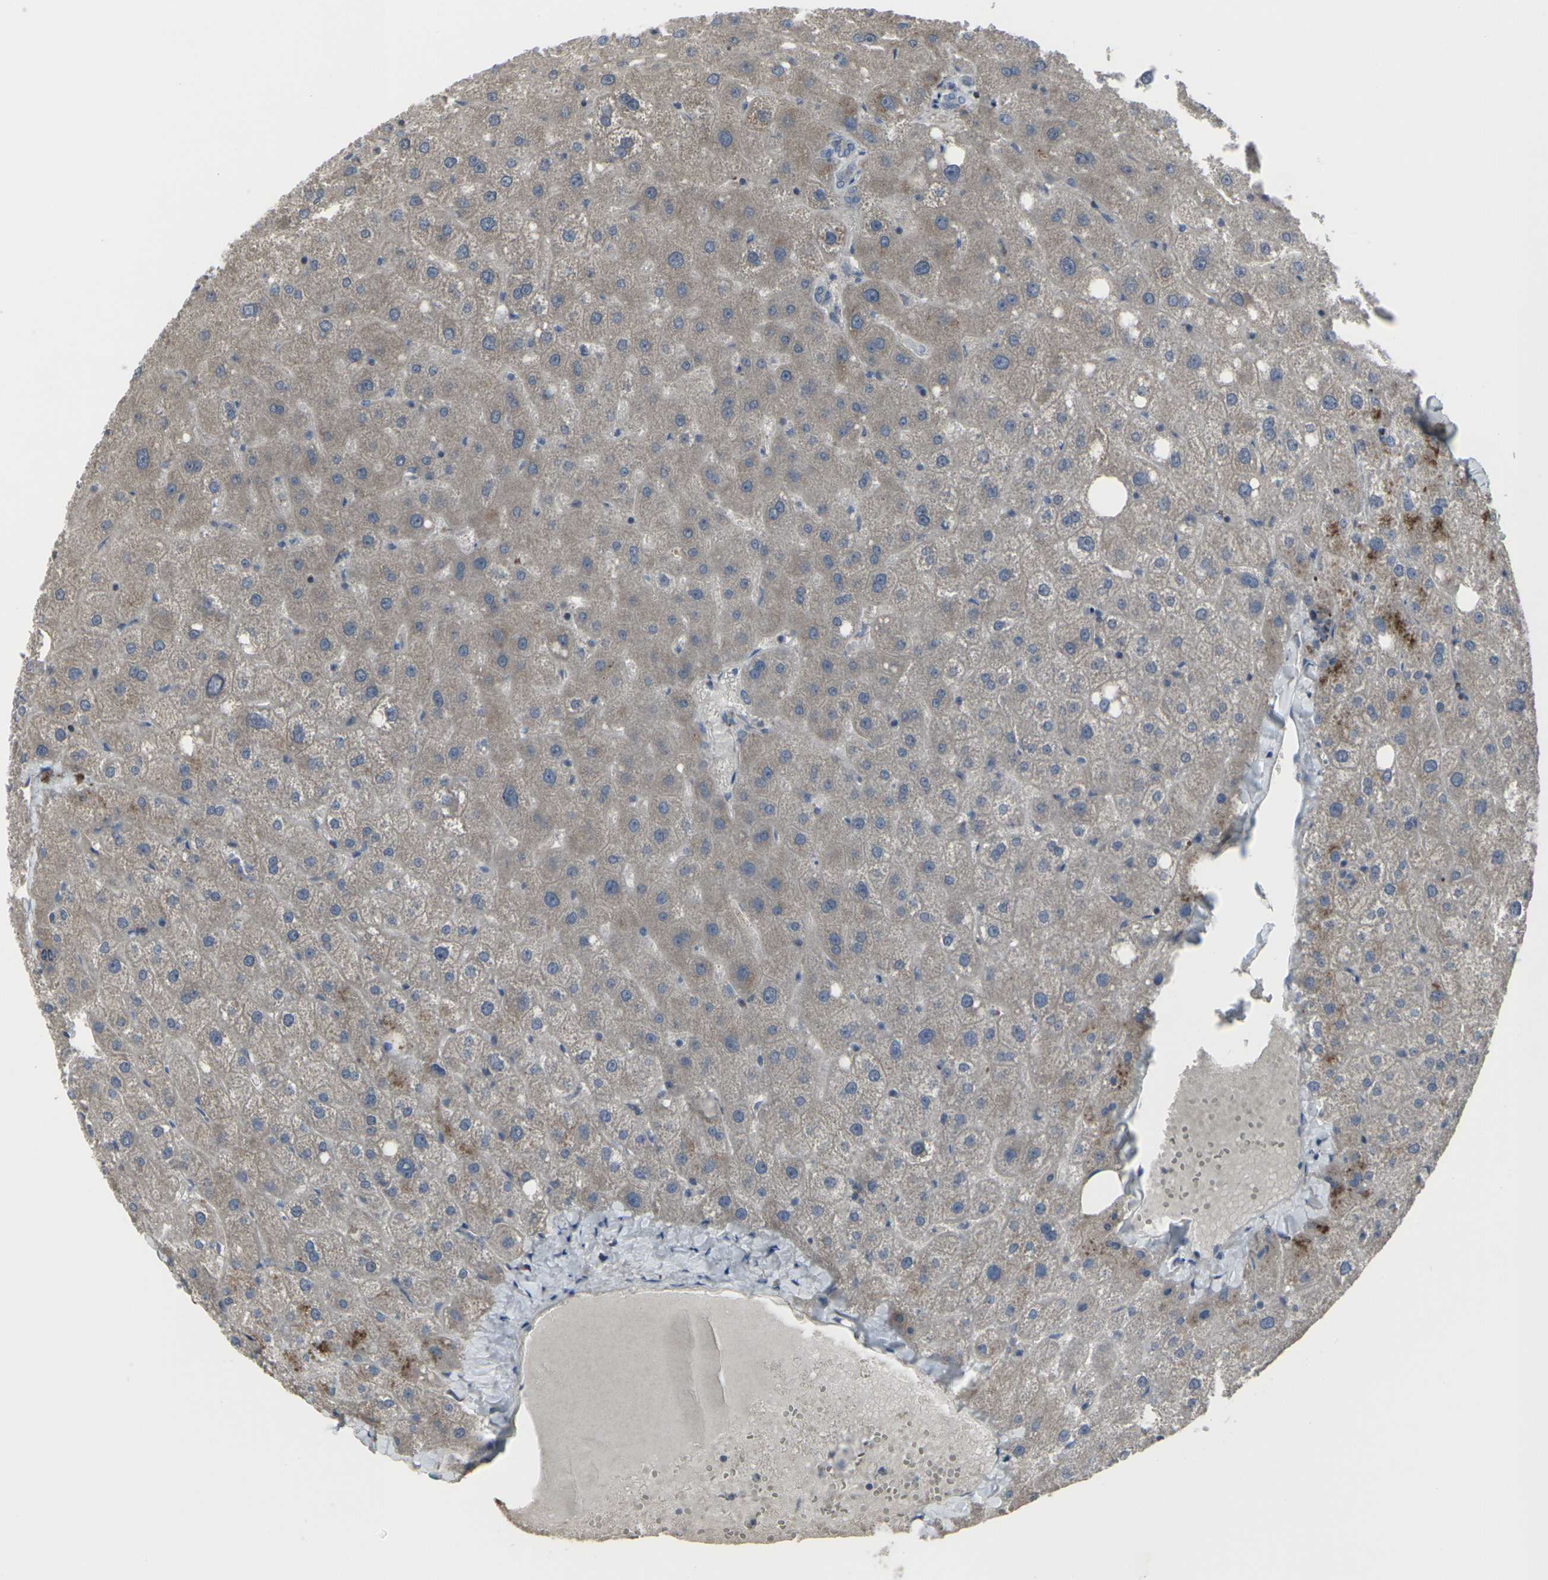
{"staining": {"intensity": "weak", "quantity": ">75%", "location": "cytoplasmic/membranous"}, "tissue": "liver", "cell_type": "Hepatocytes", "image_type": "normal", "snomed": [{"axis": "morphology", "description": "Normal tissue, NOS"}, {"axis": "topography", "description": "Liver"}], "caption": "Immunohistochemical staining of normal human liver displays >75% levels of weak cytoplasmic/membranous protein expression in approximately >75% of hepatocytes.", "gene": "CCR10", "patient": {"sex": "male", "age": 73}}